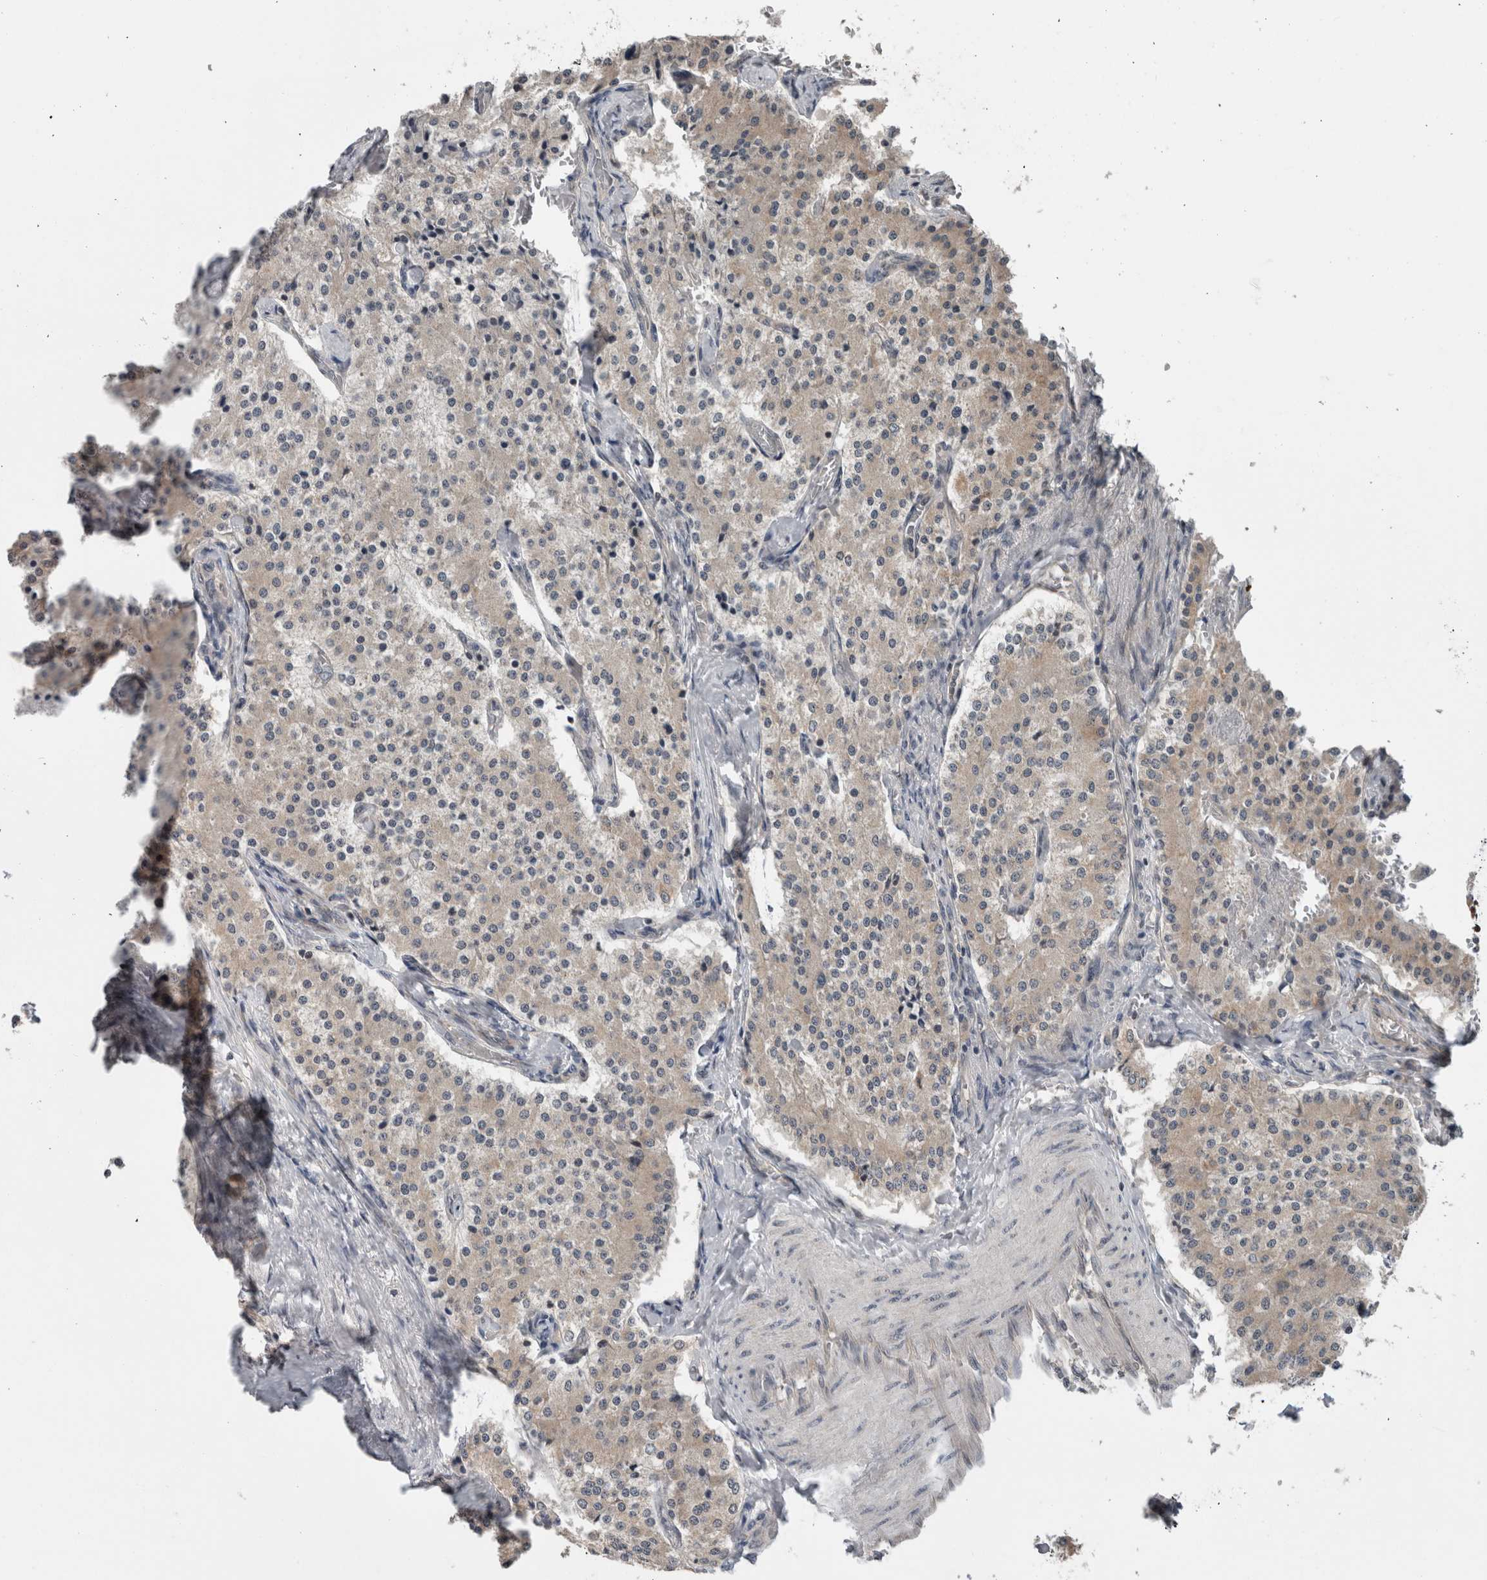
{"staining": {"intensity": "negative", "quantity": "none", "location": "none"}, "tissue": "carcinoid", "cell_type": "Tumor cells", "image_type": "cancer", "snomed": [{"axis": "morphology", "description": "Carcinoid, malignant, NOS"}, {"axis": "topography", "description": "Colon"}], "caption": "IHC image of carcinoid (malignant) stained for a protein (brown), which demonstrates no expression in tumor cells.", "gene": "ENY2", "patient": {"sex": "female", "age": 52}}